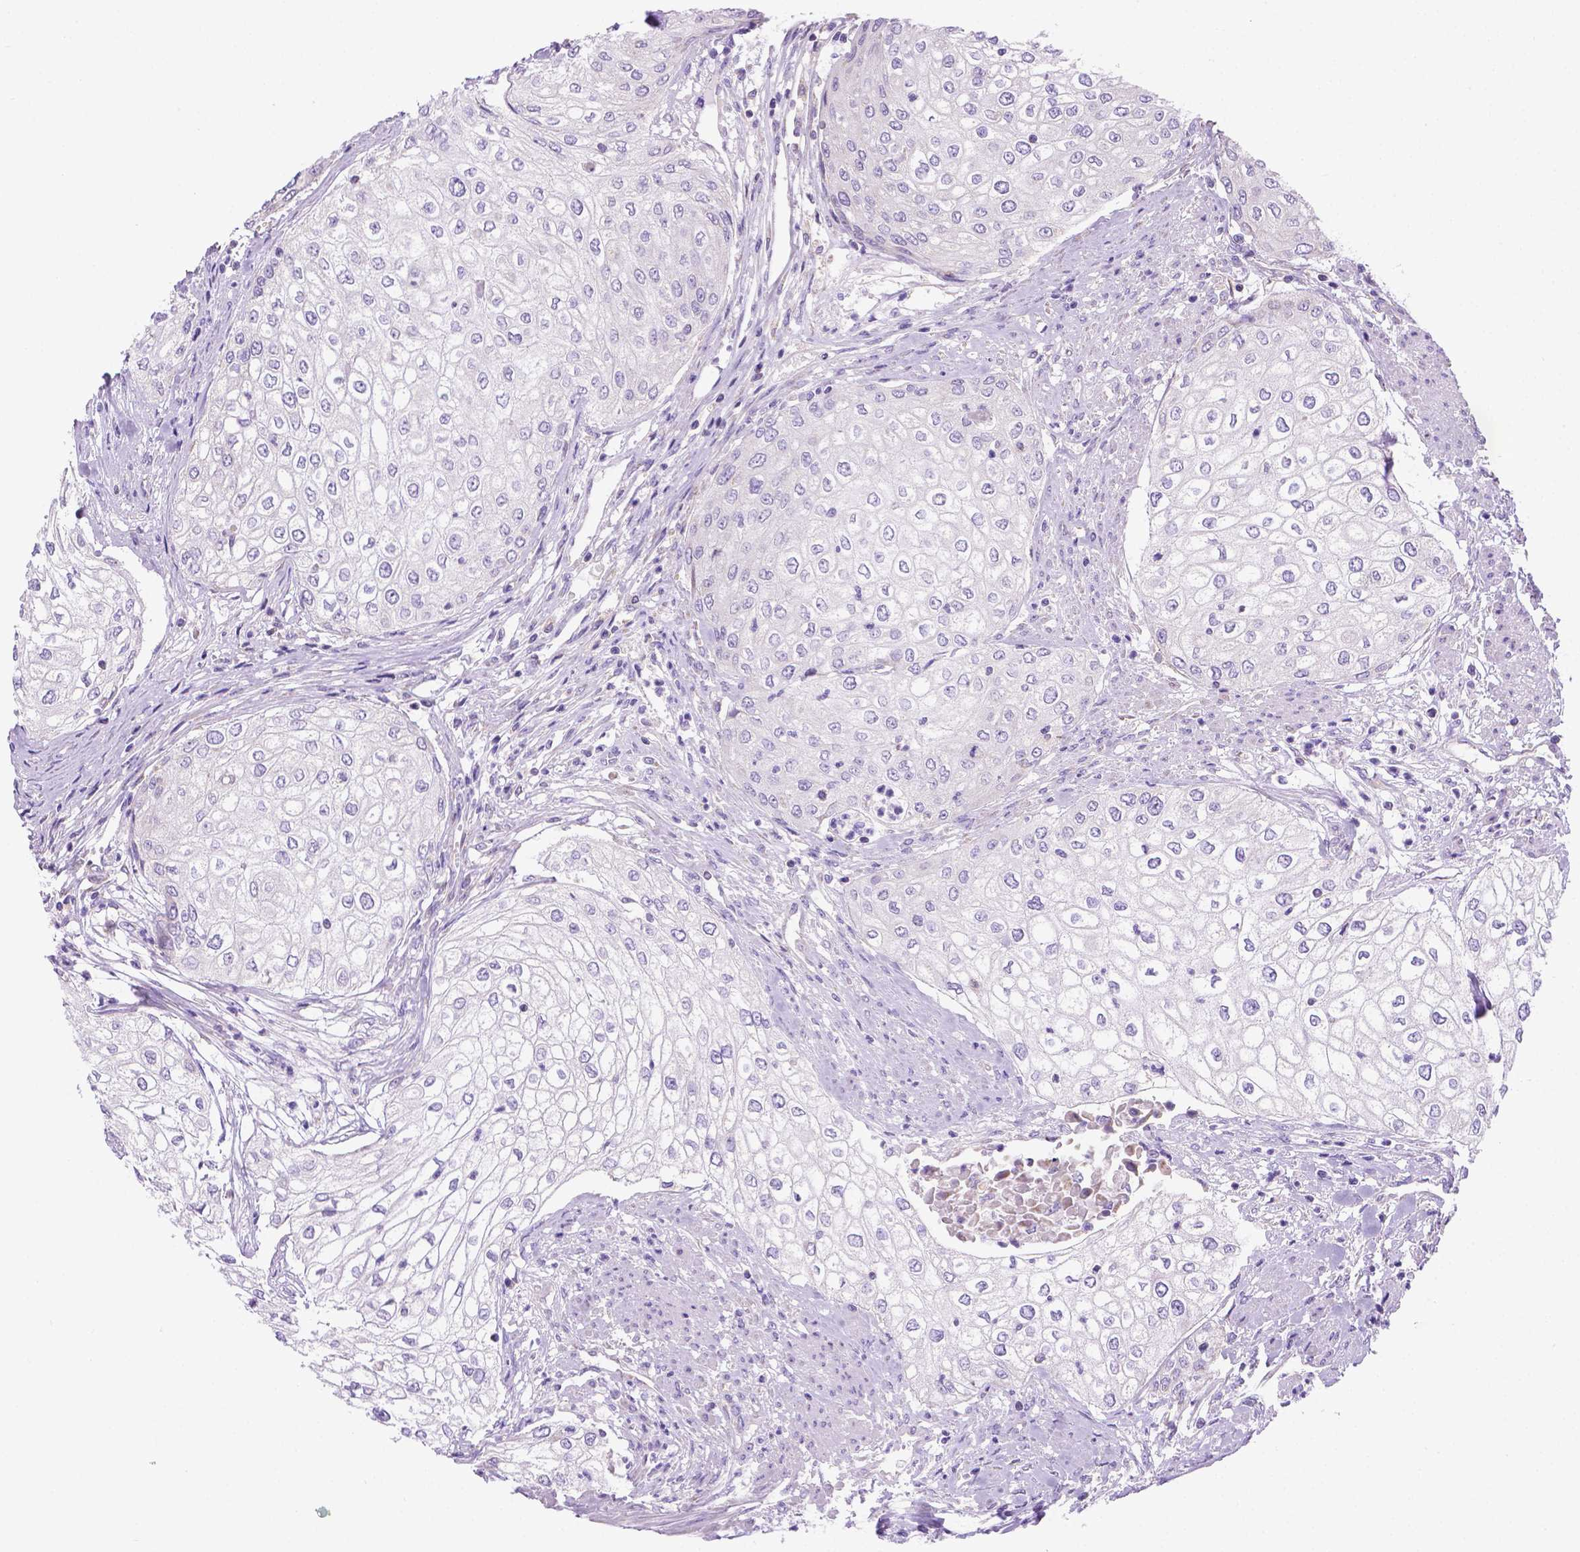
{"staining": {"intensity": "negative", "quantity": "none", "location": "none"}, "tissue": "urothelial cancer", "cell_type": "Tumor cells", "image_type": "cancer", "snomed": [{"axis": "morphology", "description": "Urothelial carcinoma, High grade"}, {"axis": "topography", "description": "Urinary bladder"}], "caption": "This is an IHC image of urothelial carcinoma (high-grade). There is no expression in tumor cells.", "gene": "CSPG5", "patient": {"sex": "male", "age": 62}}